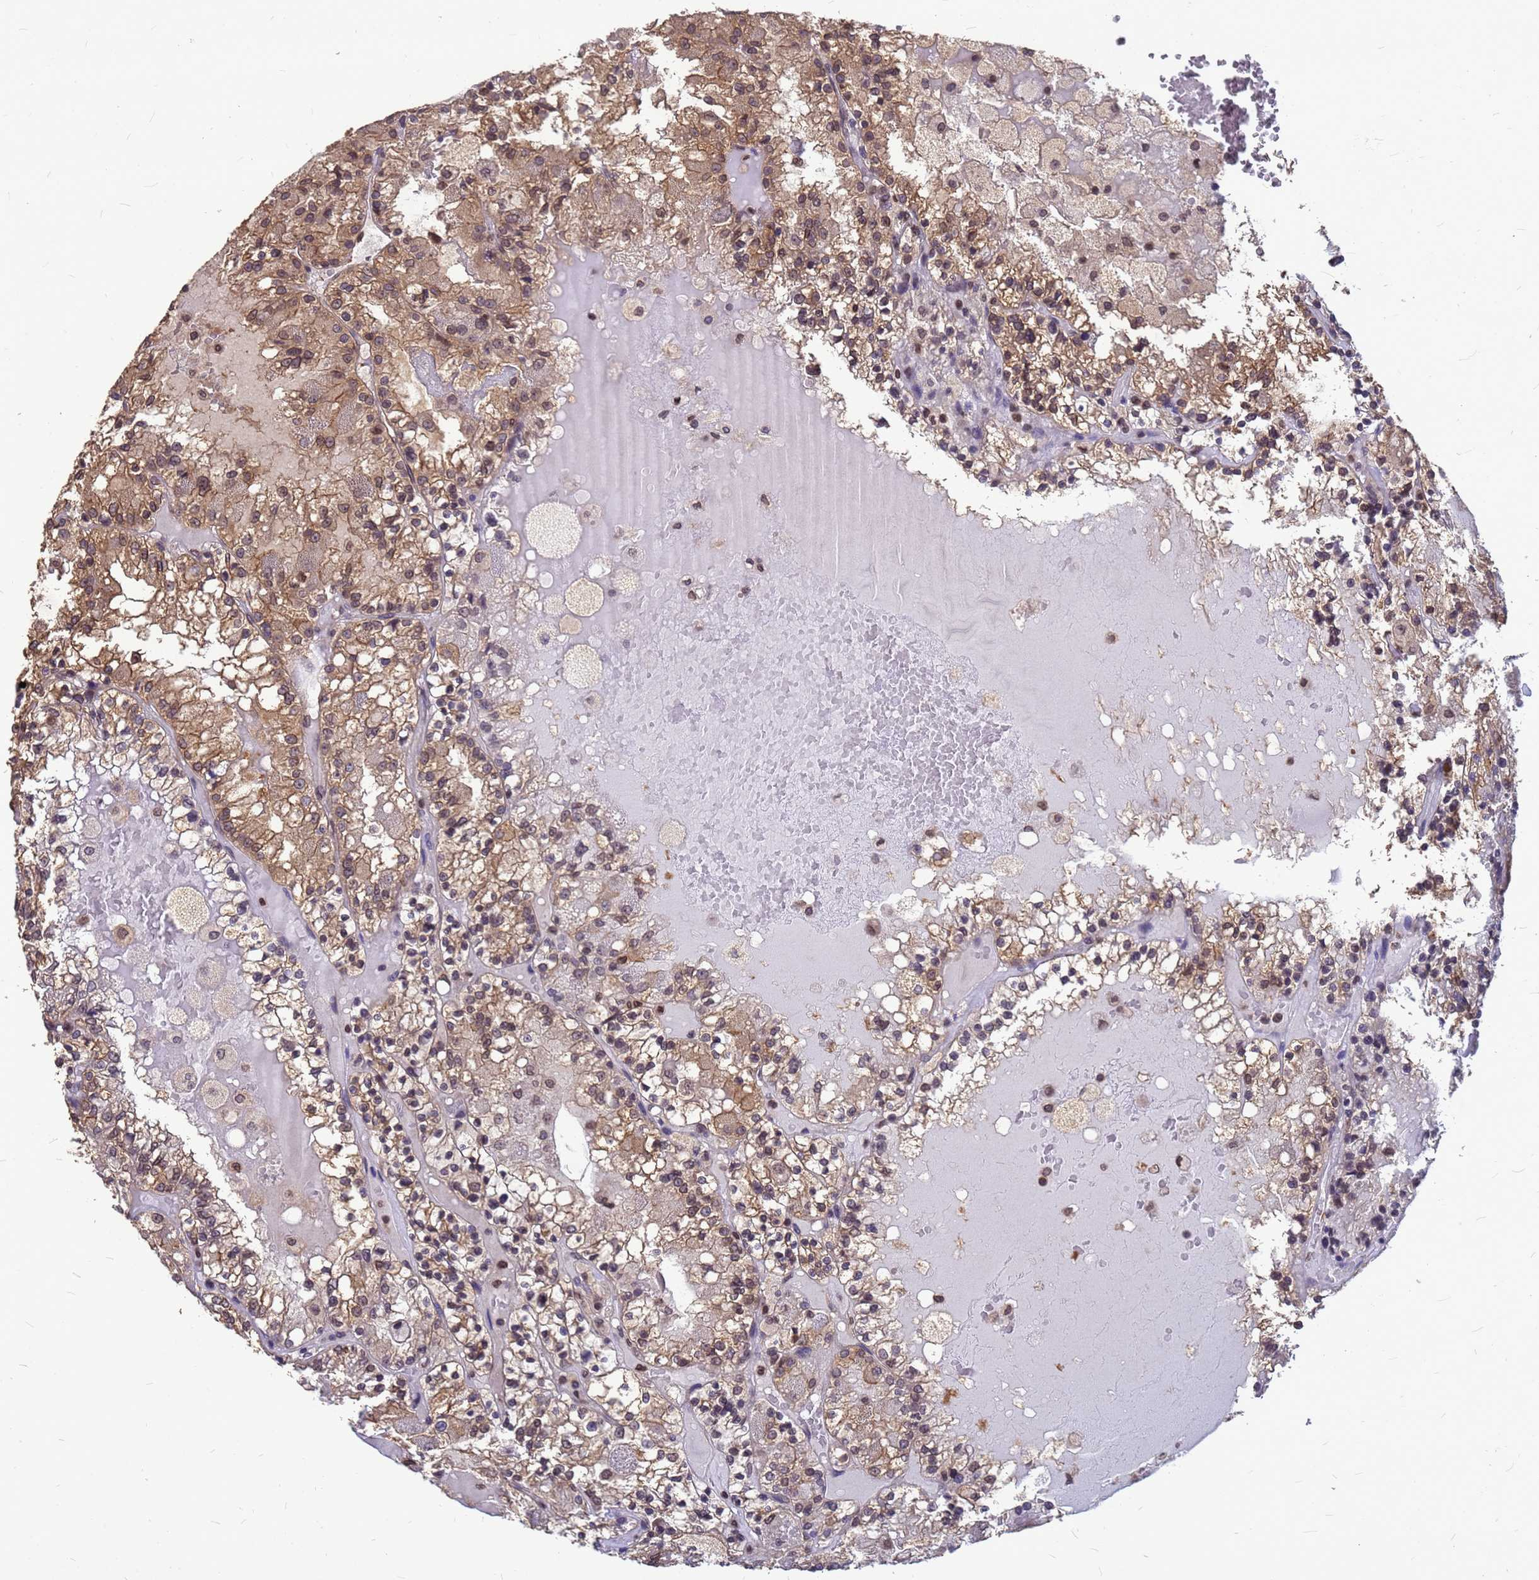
{"staining": {"intensity": "moderate", "quantity": "25%-75%", "location": "cytoplasmic/membranous,nuclear"}, "tissue": "renal cancer", "cell_type": "Tumor cells", "image_type": "cancer", "snomed": [{"axis": "morphology", "description": "Adenocarcinoma, NOS"}, {"axis": "topography", "description": "Kidney"}], "caption": "Renal cancer stained with a protein marker displays moderate staining in tumor cells.", "gene": "C1orf35", "patient": {"sex": "female", "age": 56}}